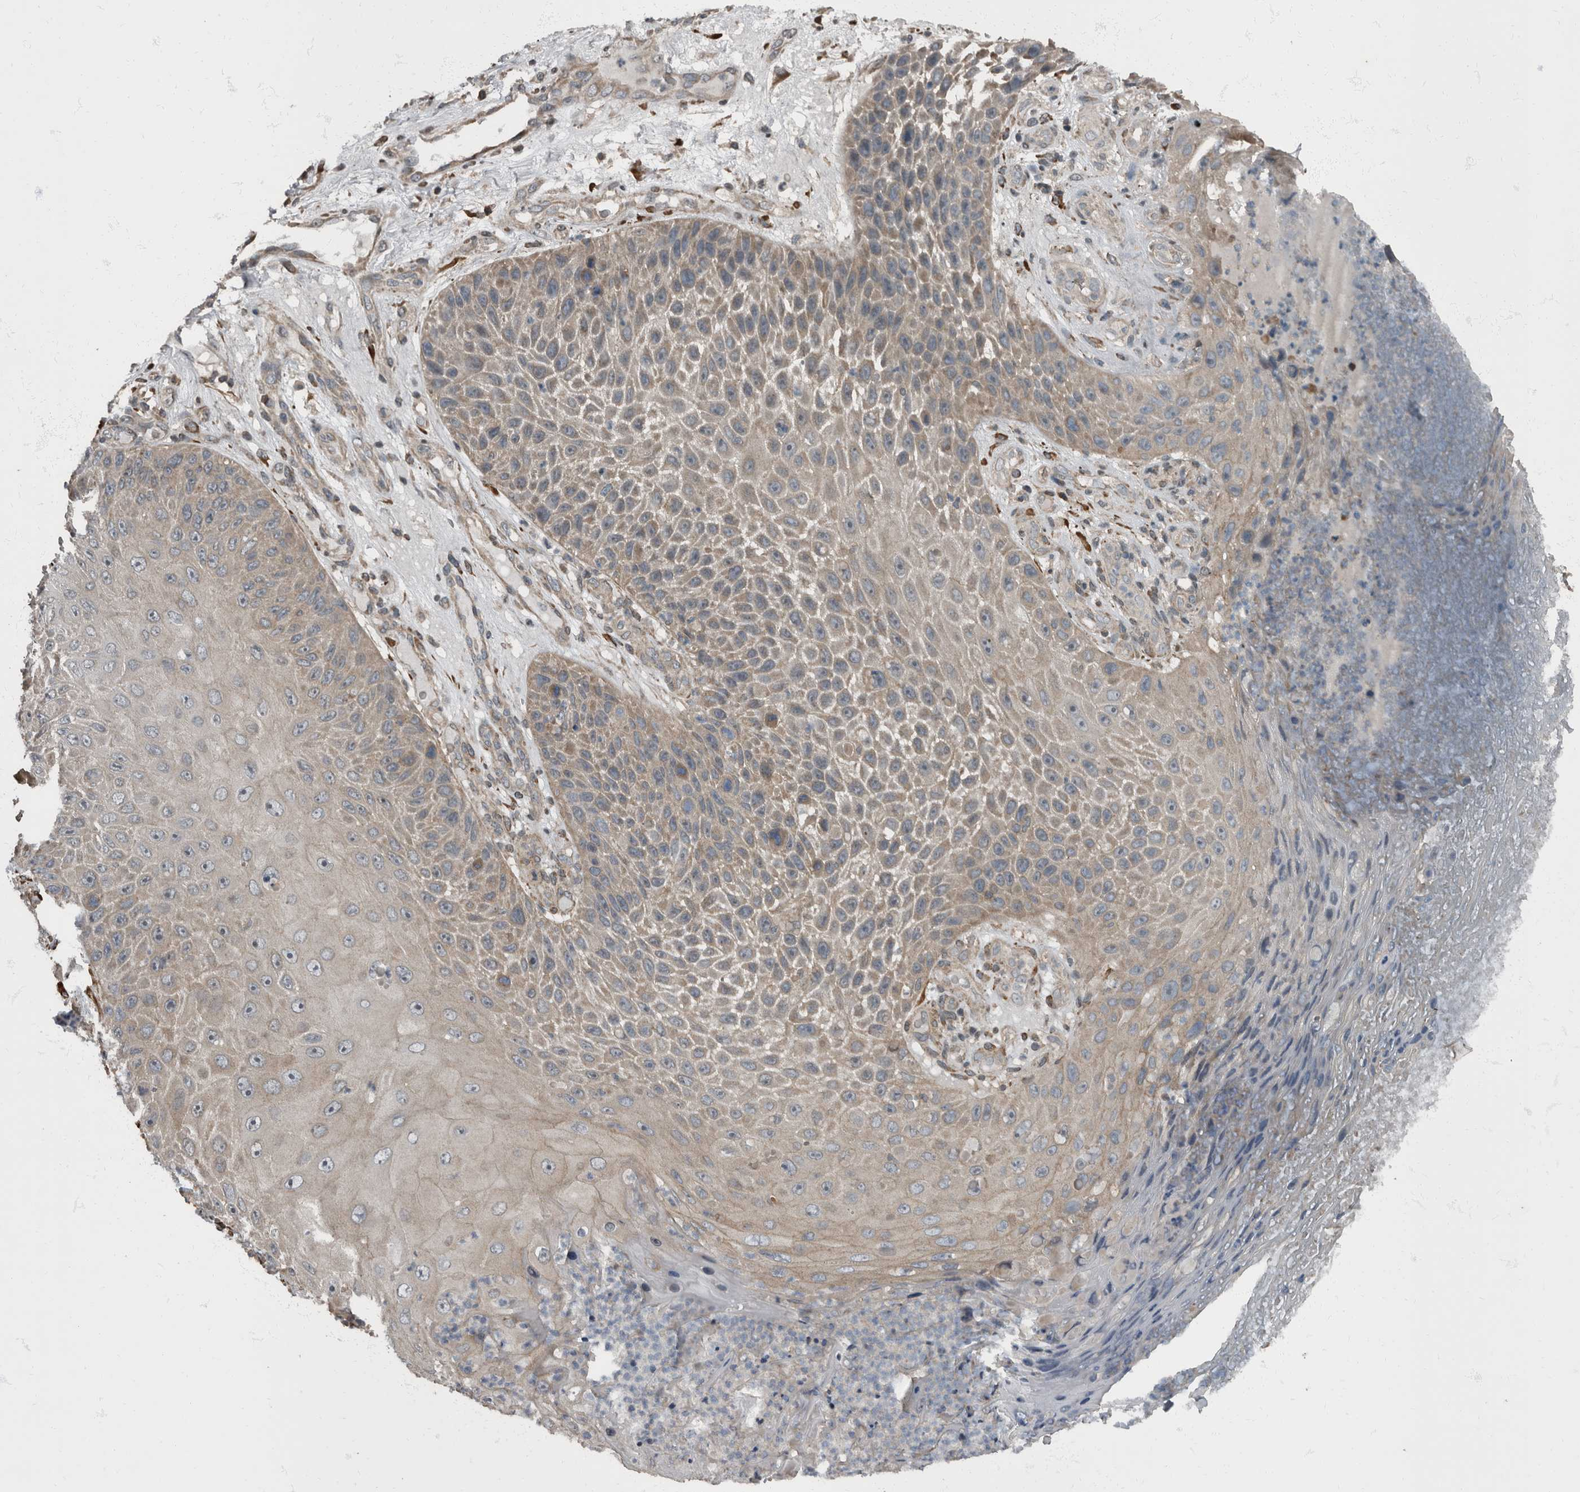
{"staining": {"intensity": "weak", "quantity": "<25%", "location": "cytoplasmic/membranous"}, "tissue": "skin cancer", "cell_type": "Tumor cells", "image_type": "cancer", "snomed": [{"axis": "morphology", "description": "Squamous cell carcinoma, NOS"}, {"axis": "topography", "description": "Skin"}], "caption": "The immunohistochemistry histopathology image has no significant positivity in tumor cells of skin cancer tissue.", "gene": "RABGGTB", "patient": {"sex": "female", "age": 88}}